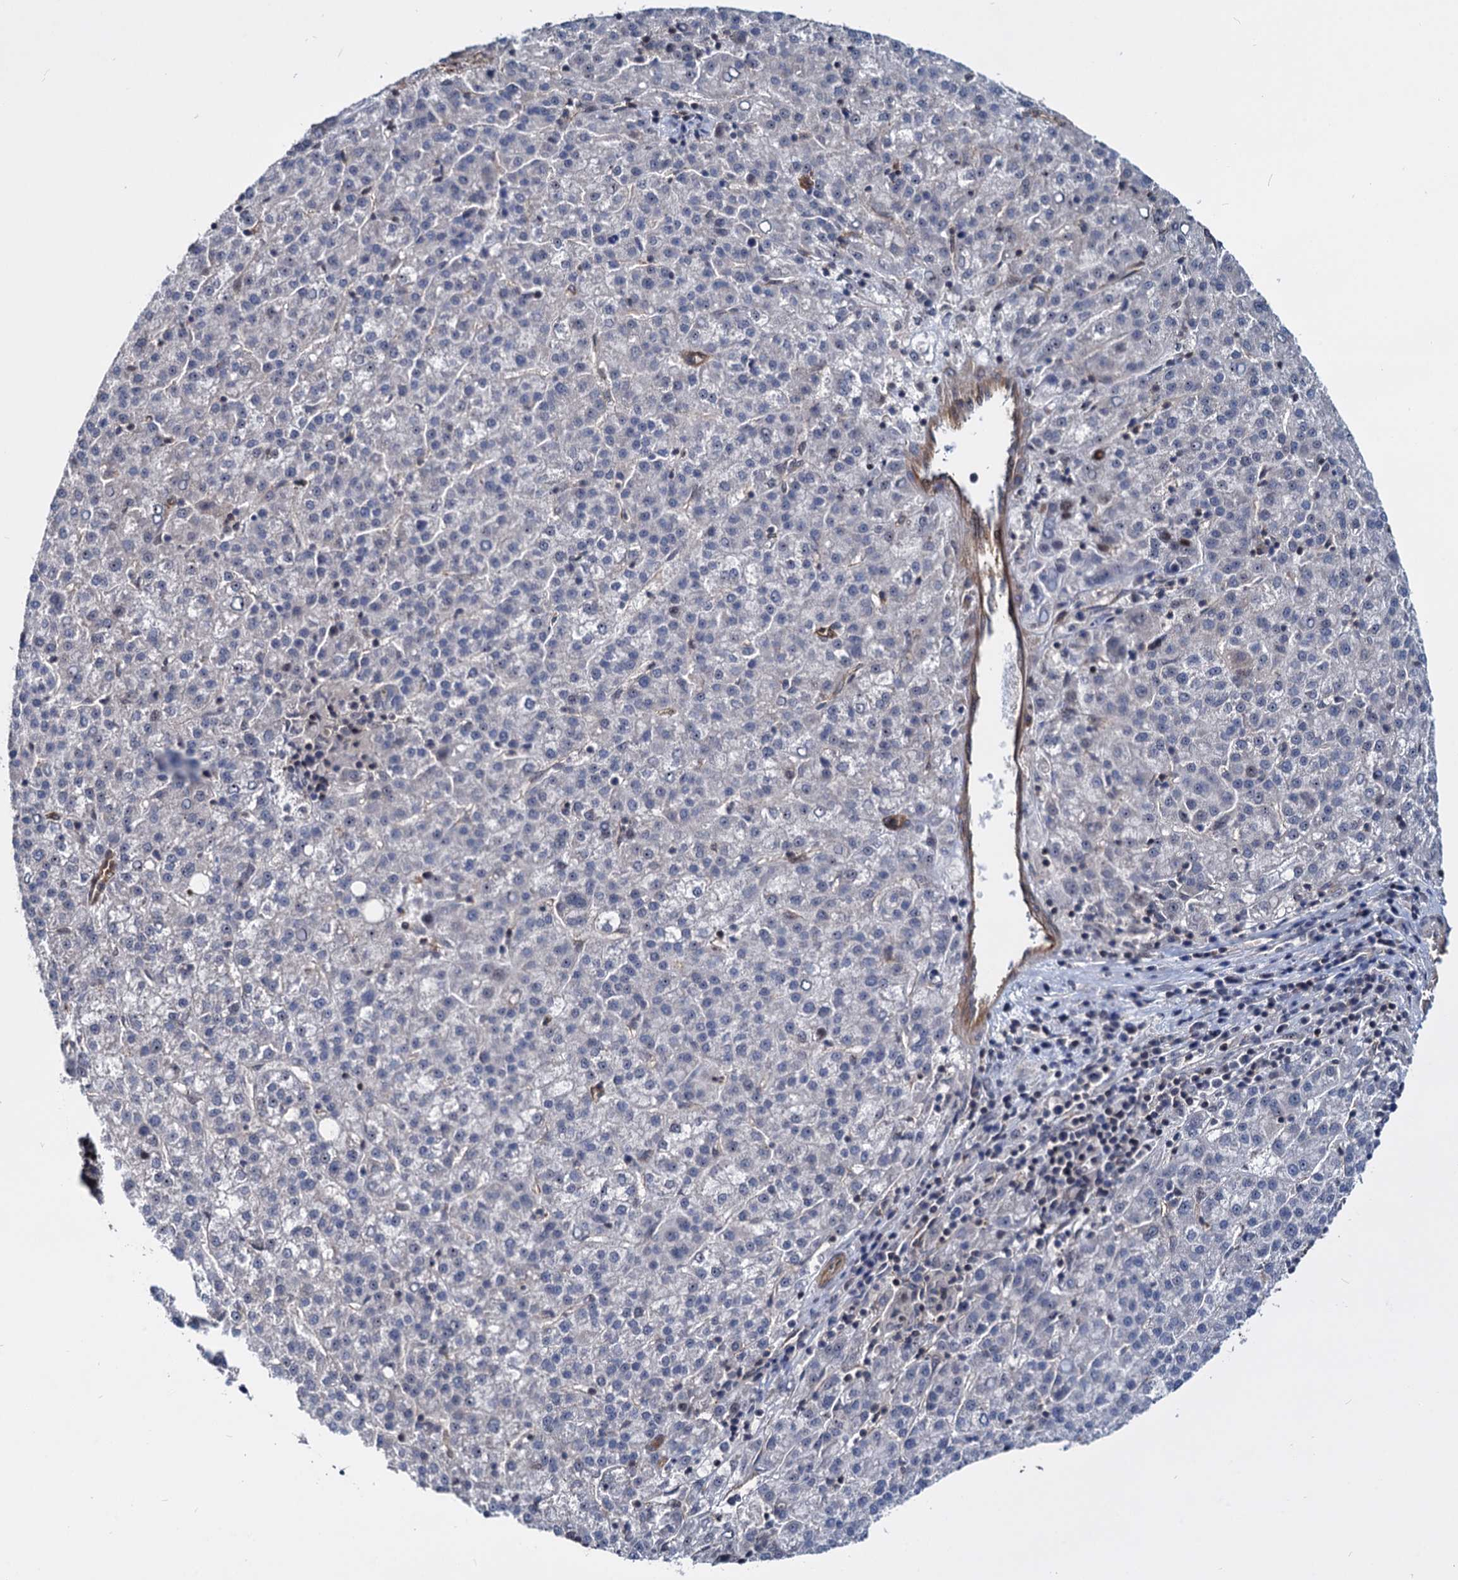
{"staining": {"intensity": "negative", "quantity": "none", "location": "none"}, "tissue": "liver cancer", "cell_type": "Tumor cells", "image_type": "cancer", "snomed": [{"axis": "morphology", "description": "Carcinoma, Hepatocellular, NOS"}, {"axis": "topography", "description": "Liver"}], "caption": "Immunohistochemistry photomicrograph of neoplastic tissue: liver hepatocellular carcinoma stained with DAB shows no significant protein positivity in tumor cells.", "gene": "UBLCP1", "patient": {"sex": "female", "age": 58}}